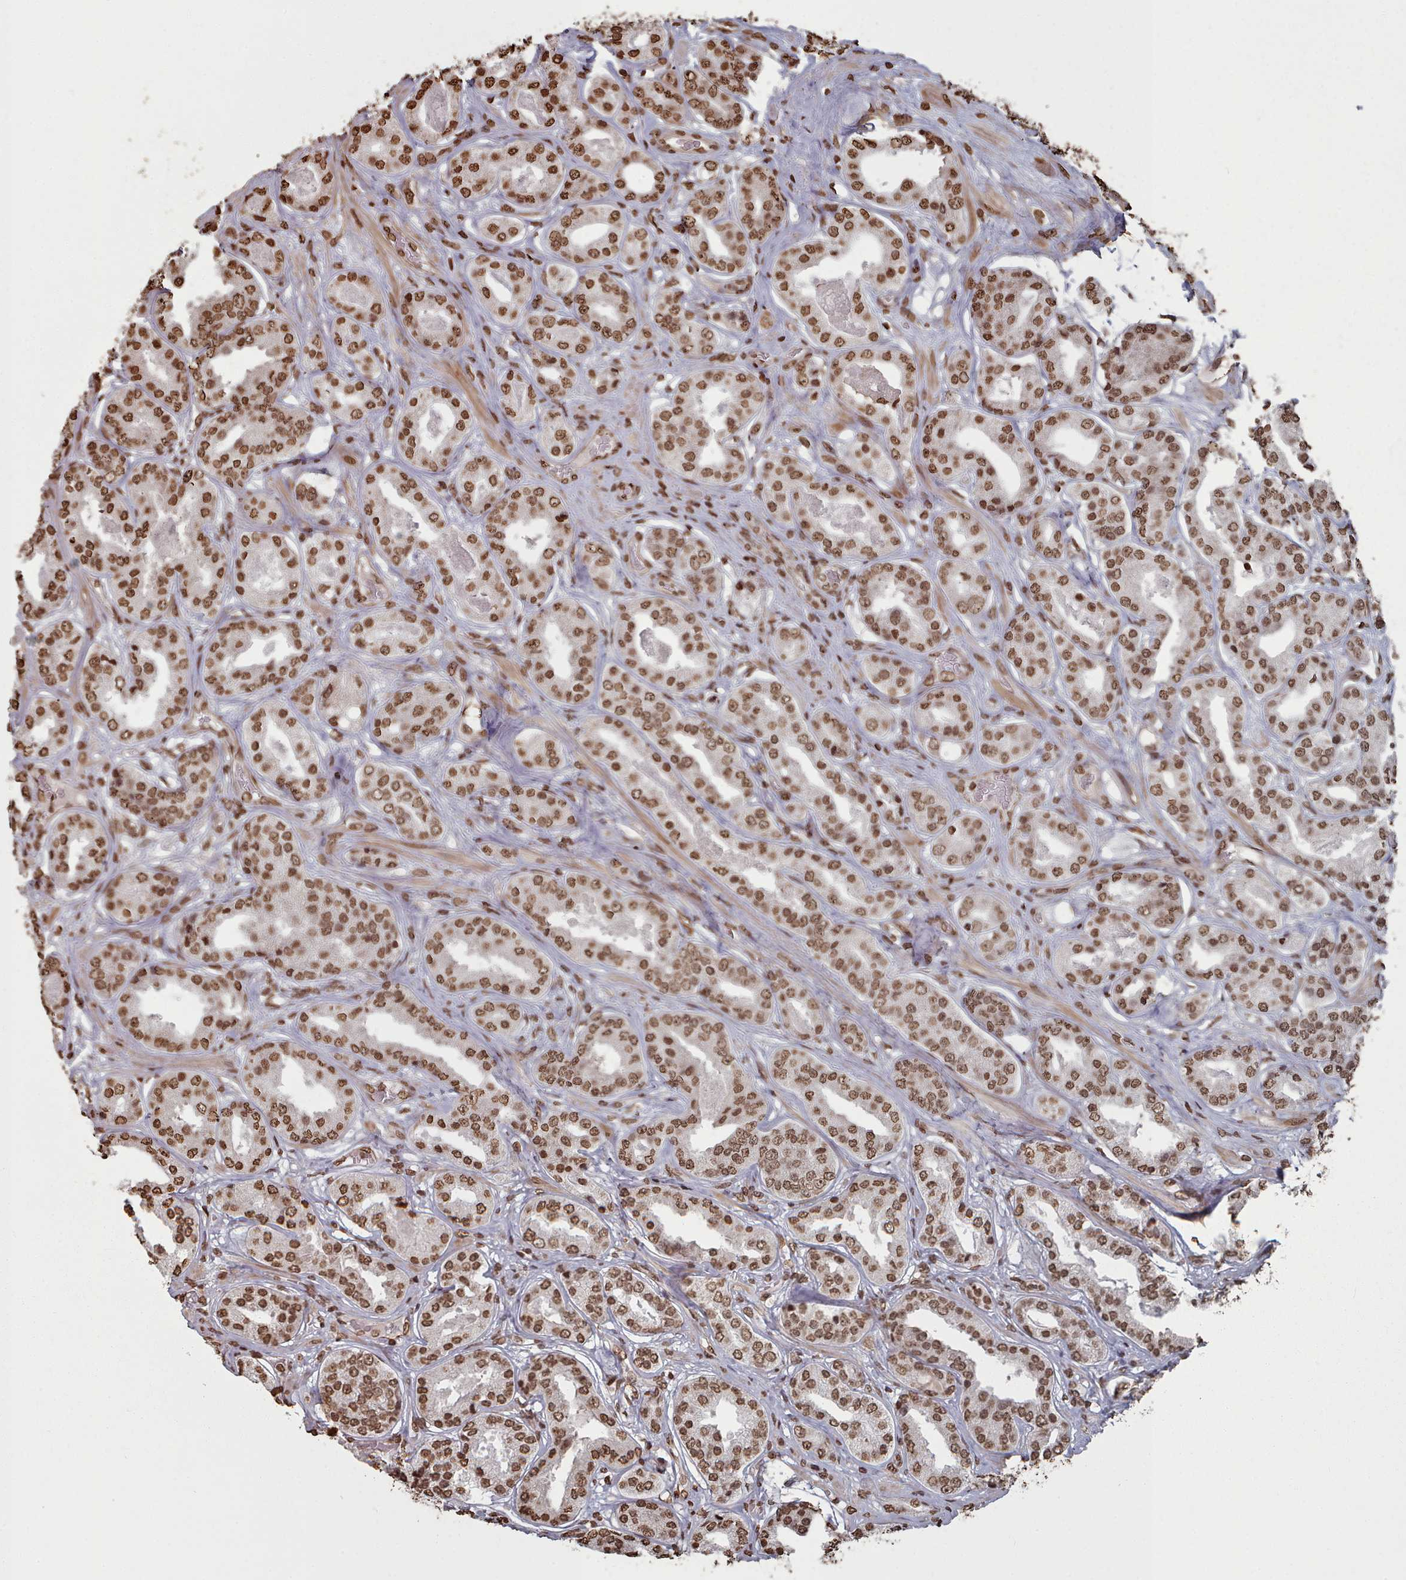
{"staining": {"intensity": "strong", "quantity": ">75%", "location": "nuclear"}, "tissue": "prostate cancer", "cell_type": "Tumor cells", "image_type": "cancer", "snomed": [{"axis": "morphology", "description": "Adenocarcinoma, High grade"}, {"axis": "topography", "description": "Prostate"}], "caption": "Human adenocarcinoma (high-grade) (prostate) stained with a protein marker displays strong staining in tumor cells.", "gene": "PLEKHG5", "patient": {"sex": "male", "age": 63}}